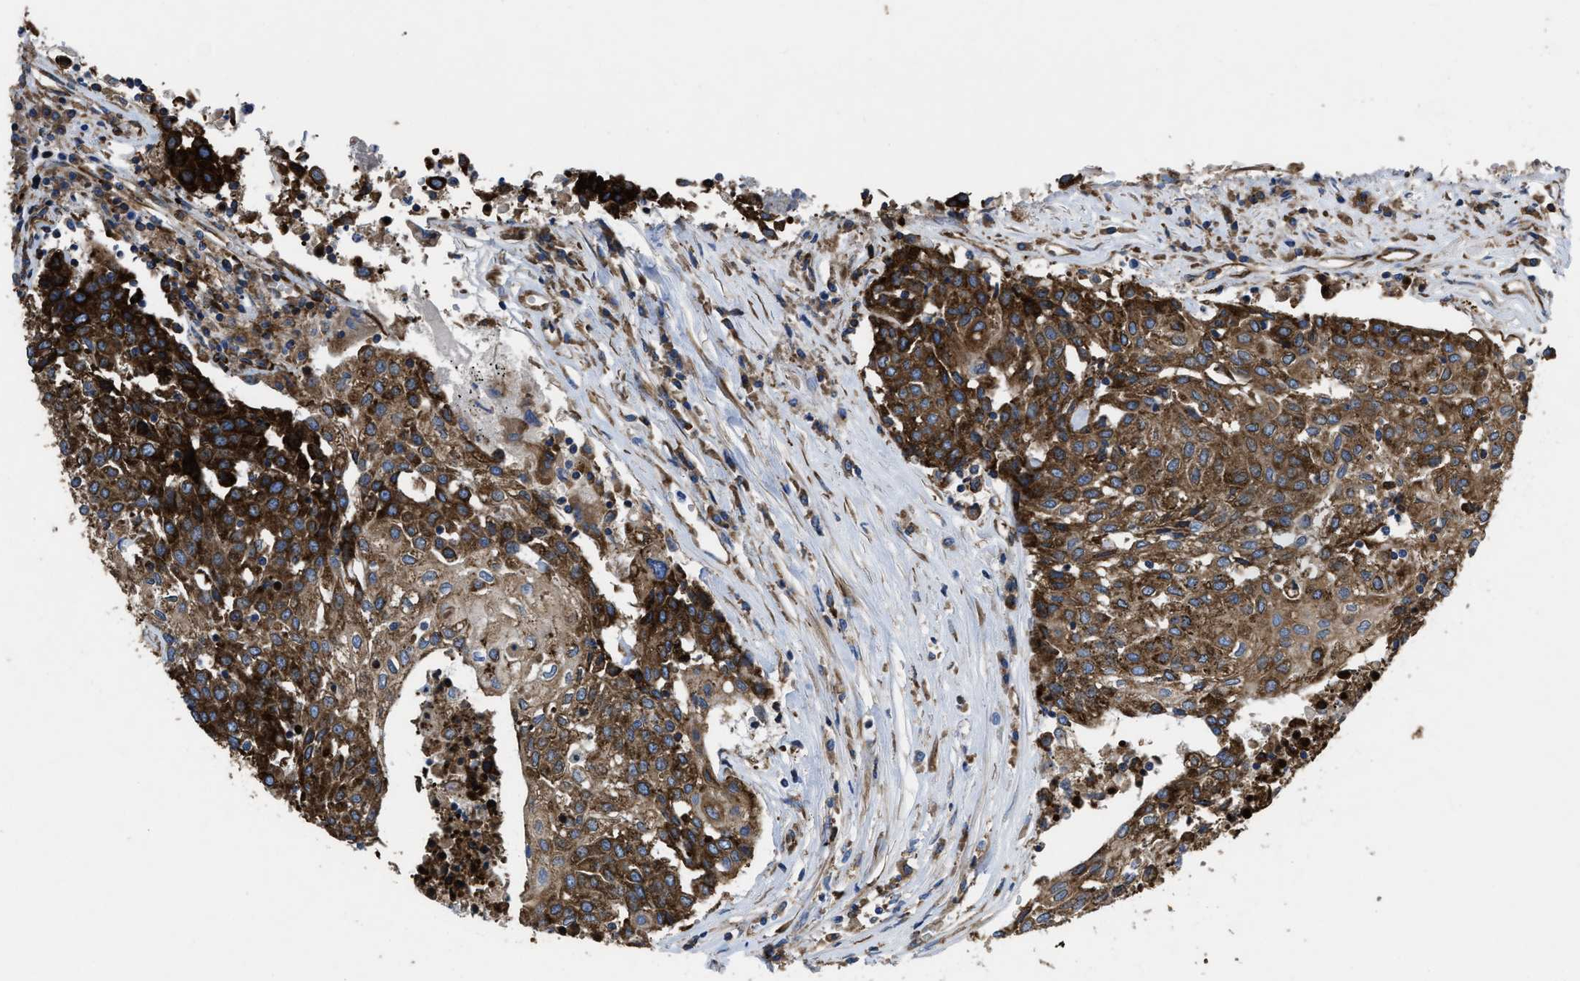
{"staining": {"intensity": "strong", "quantity": ">75%", "location": "cytoplasmic/membranous"}, "tissue": "urothelial cancer", "cell_type": "Tumor cells", "image_type": "cancer", "snomed": [{"axis": "morphology", "description": "Urothelial carcinoma, High grade"}, {"axis": "topography", "description": "Urinary bladder"}], "caption": "DAB immunohistochemical staining of human urothelial cancer displays strong cytoplasmic/membranous protein positivity in approximately >75% of tumor cells.", "gene": "CAPRIN1", "patient": {"sex": "female", "age": 85}}